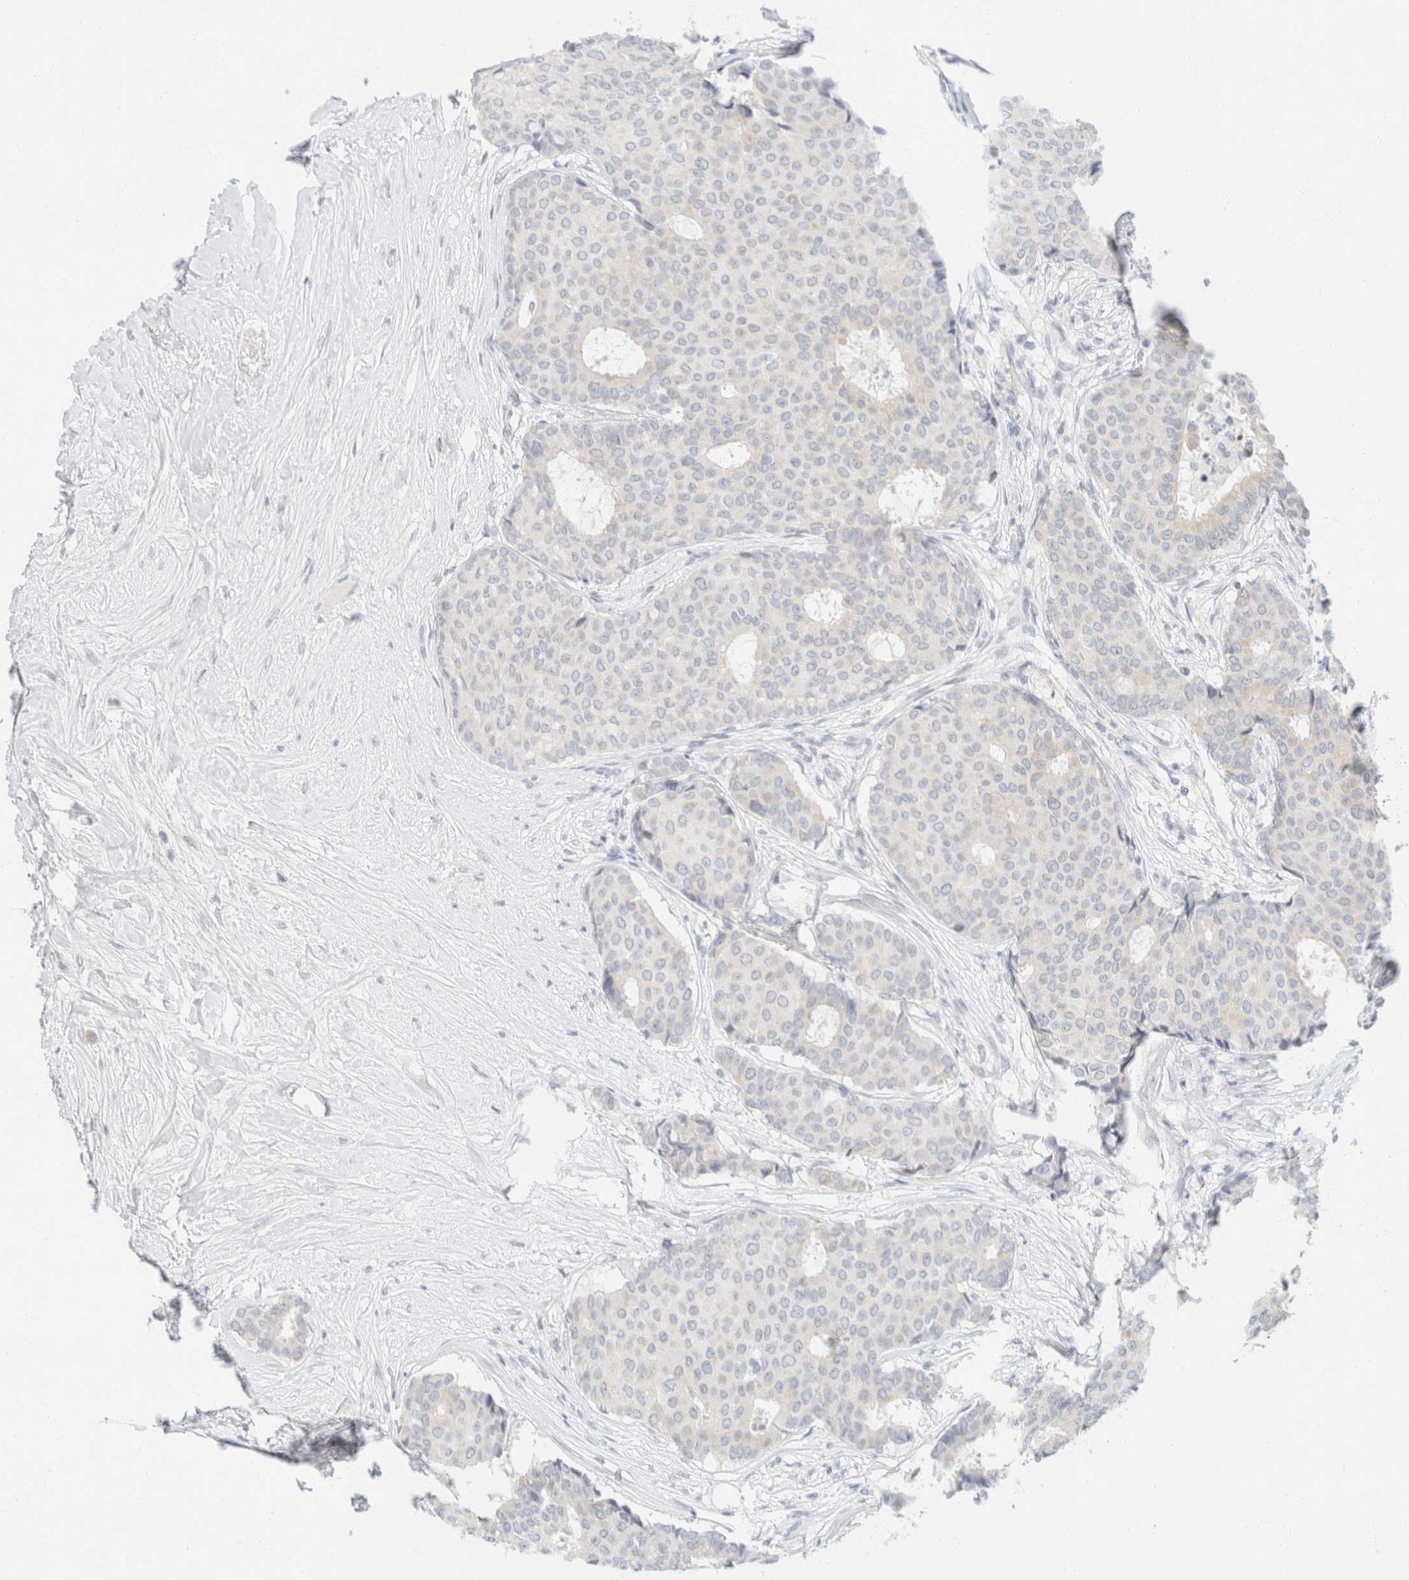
{"staining": {"intensity": "negative", "quantity": "none", "location": "none"}, "tissue": "breast cancer", "cell_type": "Tumor cells", "image_type": "cancer", "snomed": [{"axis": "morphology", "description": "Duct carcinoma"}, {"axis": "topography", "description": "Breast"}], "caption": "DAB (3,3'-diaminobenzidine) immunohistochemical staining of human breast intraductal carcinoma demonstrates no significant staining in tumor cells. (Brightfield microscopy of DAB (3,3'-diaminobenzidine) immunohistochemistry at high magnification).", "gene": "KRT20", "patient": {"sex": "female", "age": 75}}